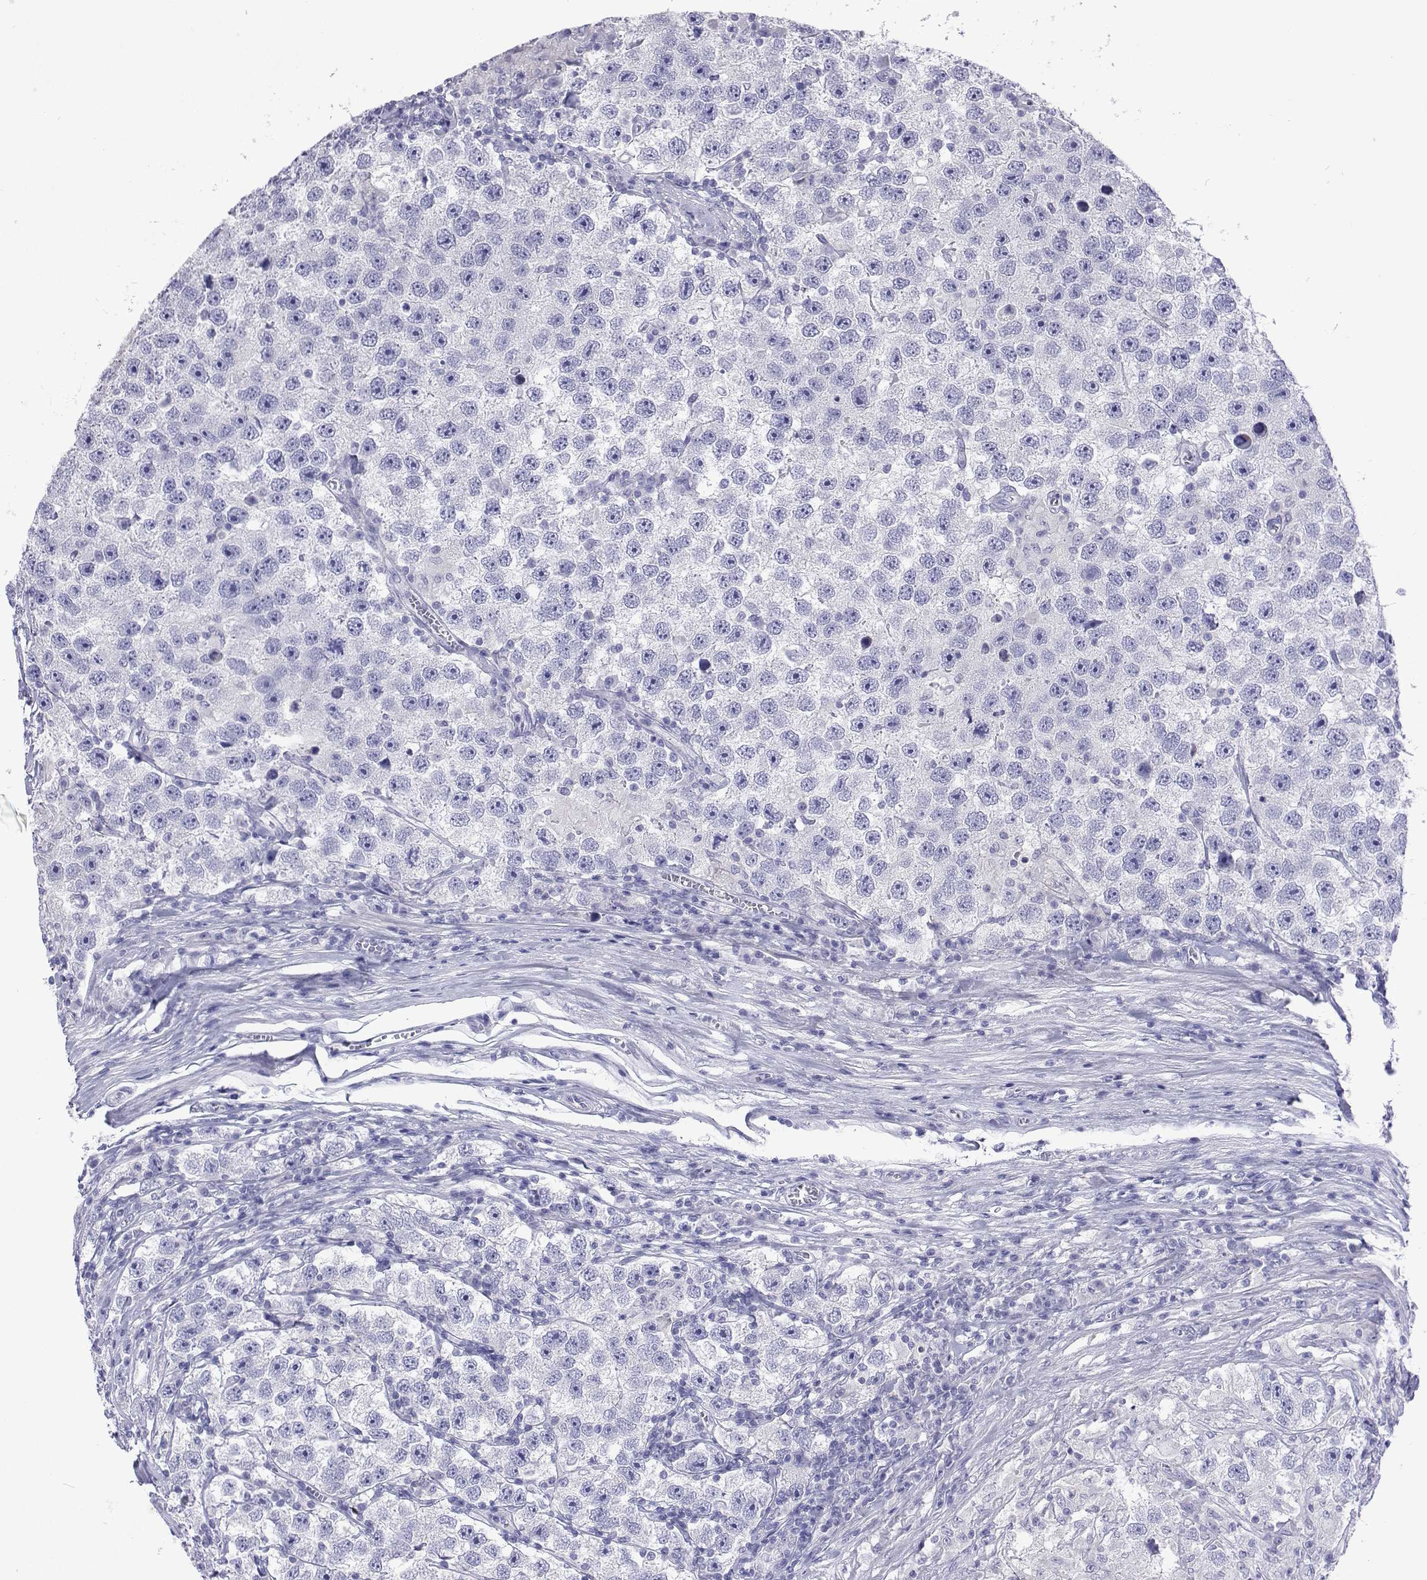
{"staining": {"intensity": "negative", "quantity": "none", "location": "none"}, "tissue": "testis cancer", "cell_type": "Tumor cells", "image_type": "cancer", "snomed": [{"axis": "morphology", "description": "Seminoma, NOS"}, {"axis": "topography", "description": "Testis"}], "caption": "The immunohistochemistry histopathology image has no significant expression in tumor cells of testis cancer (seminoma) tissue. The staining is performed using DAB (3,3'-diaminobenzidine) brown chromogen with nuclei counter-stained in using hematoxylin.", "gene": "UMODL1", "patient": {"sex": "male", "age": 26}}